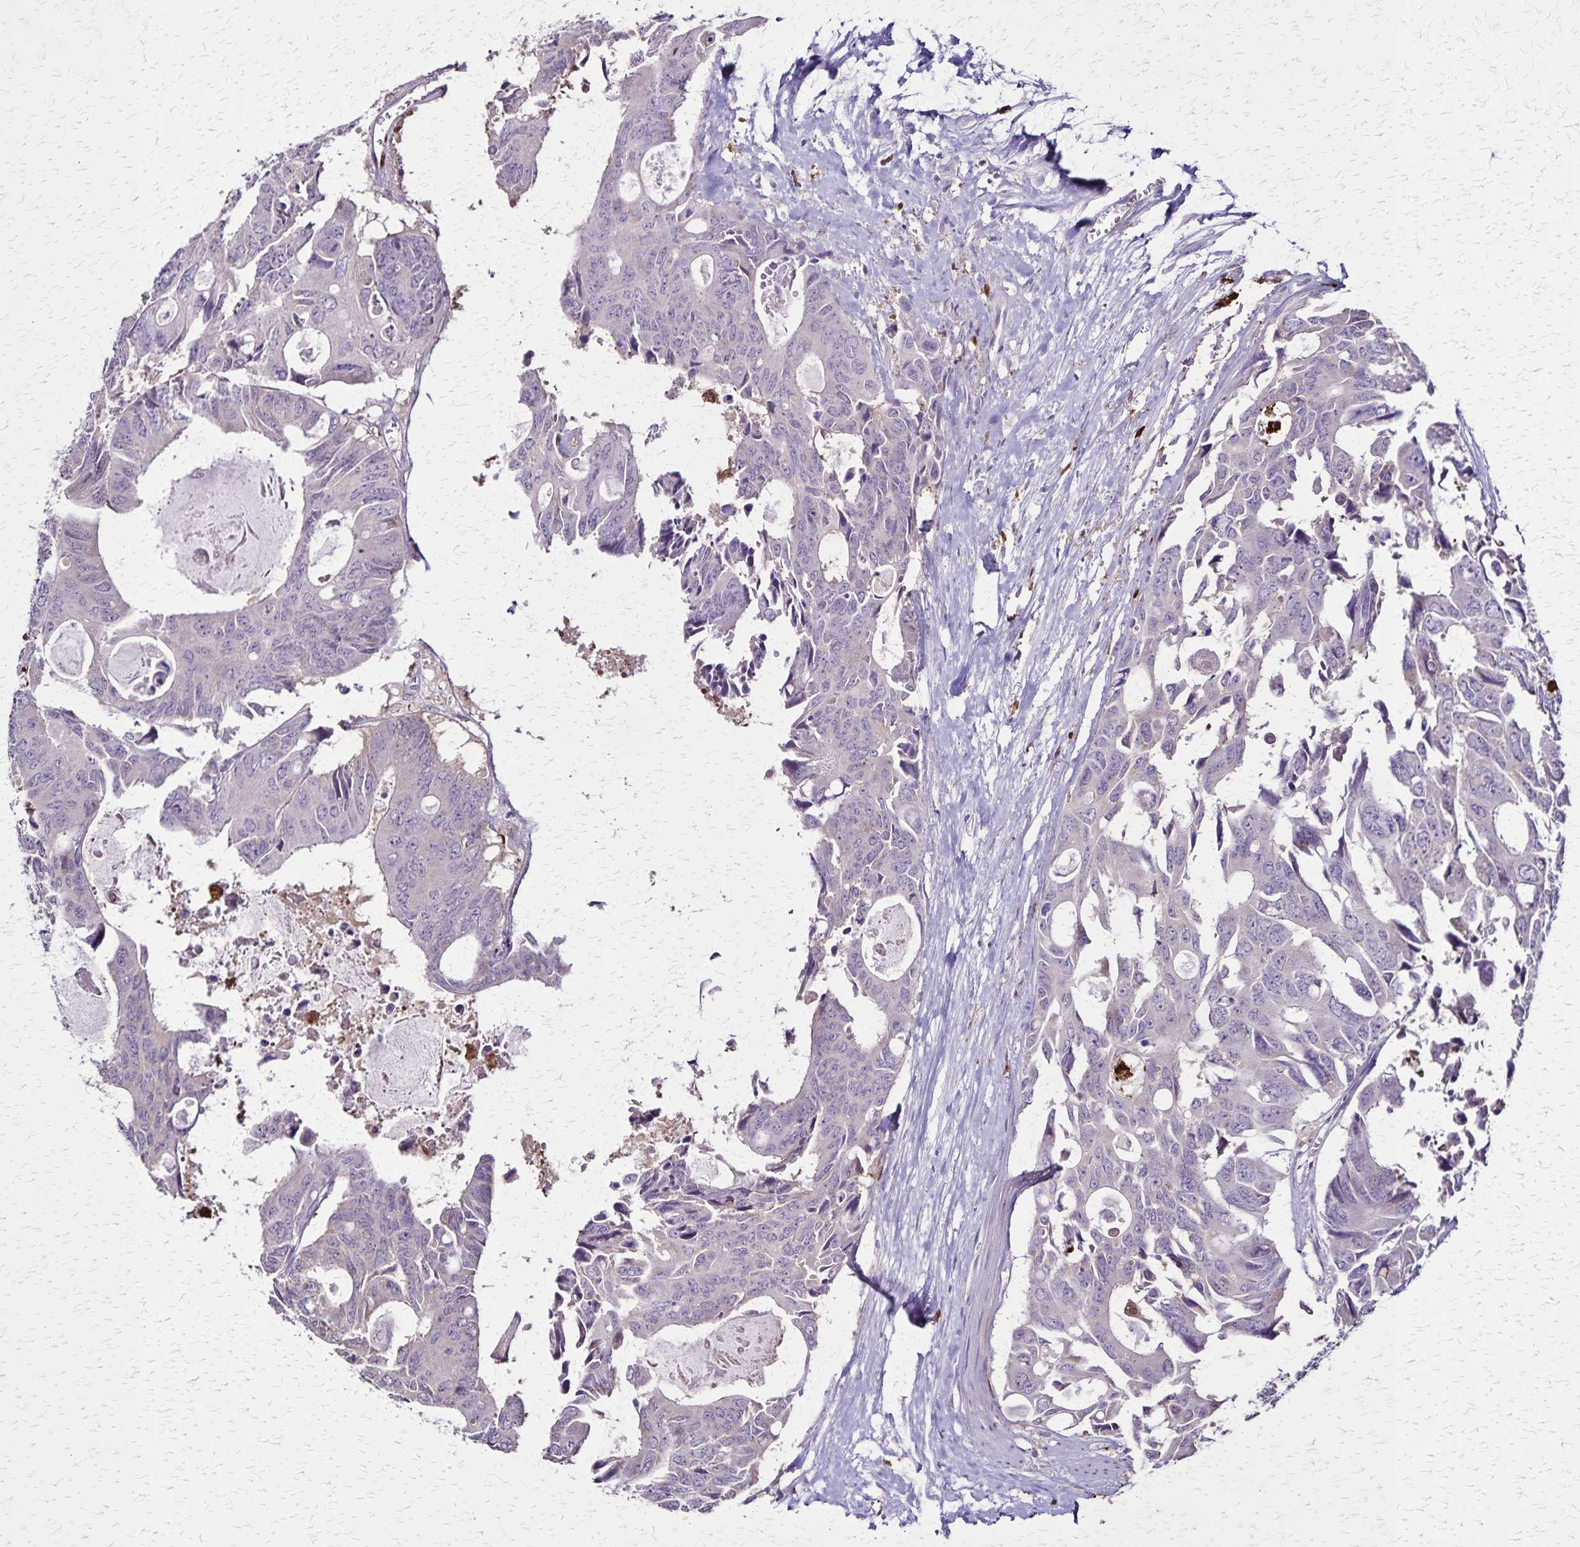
{"staining": {"intensity": "negative", "quantity": "none", "location": "none"}, "tissue": "colorectal cancer", "cell_type": "Tumor cells", "image_type": "cancer", "snomed": [{"axis": "morphology", "description": "Adenocarcinoma, NOS"}, {"axis": "topography", "description": "Rectum"}], "caption": "Photomicrograph shows no protein expression in tumor cells of colorectal adenocarcinoma tissue.", "gene": "ULBP3", "patient": {"sex": "male", "age": 76}}